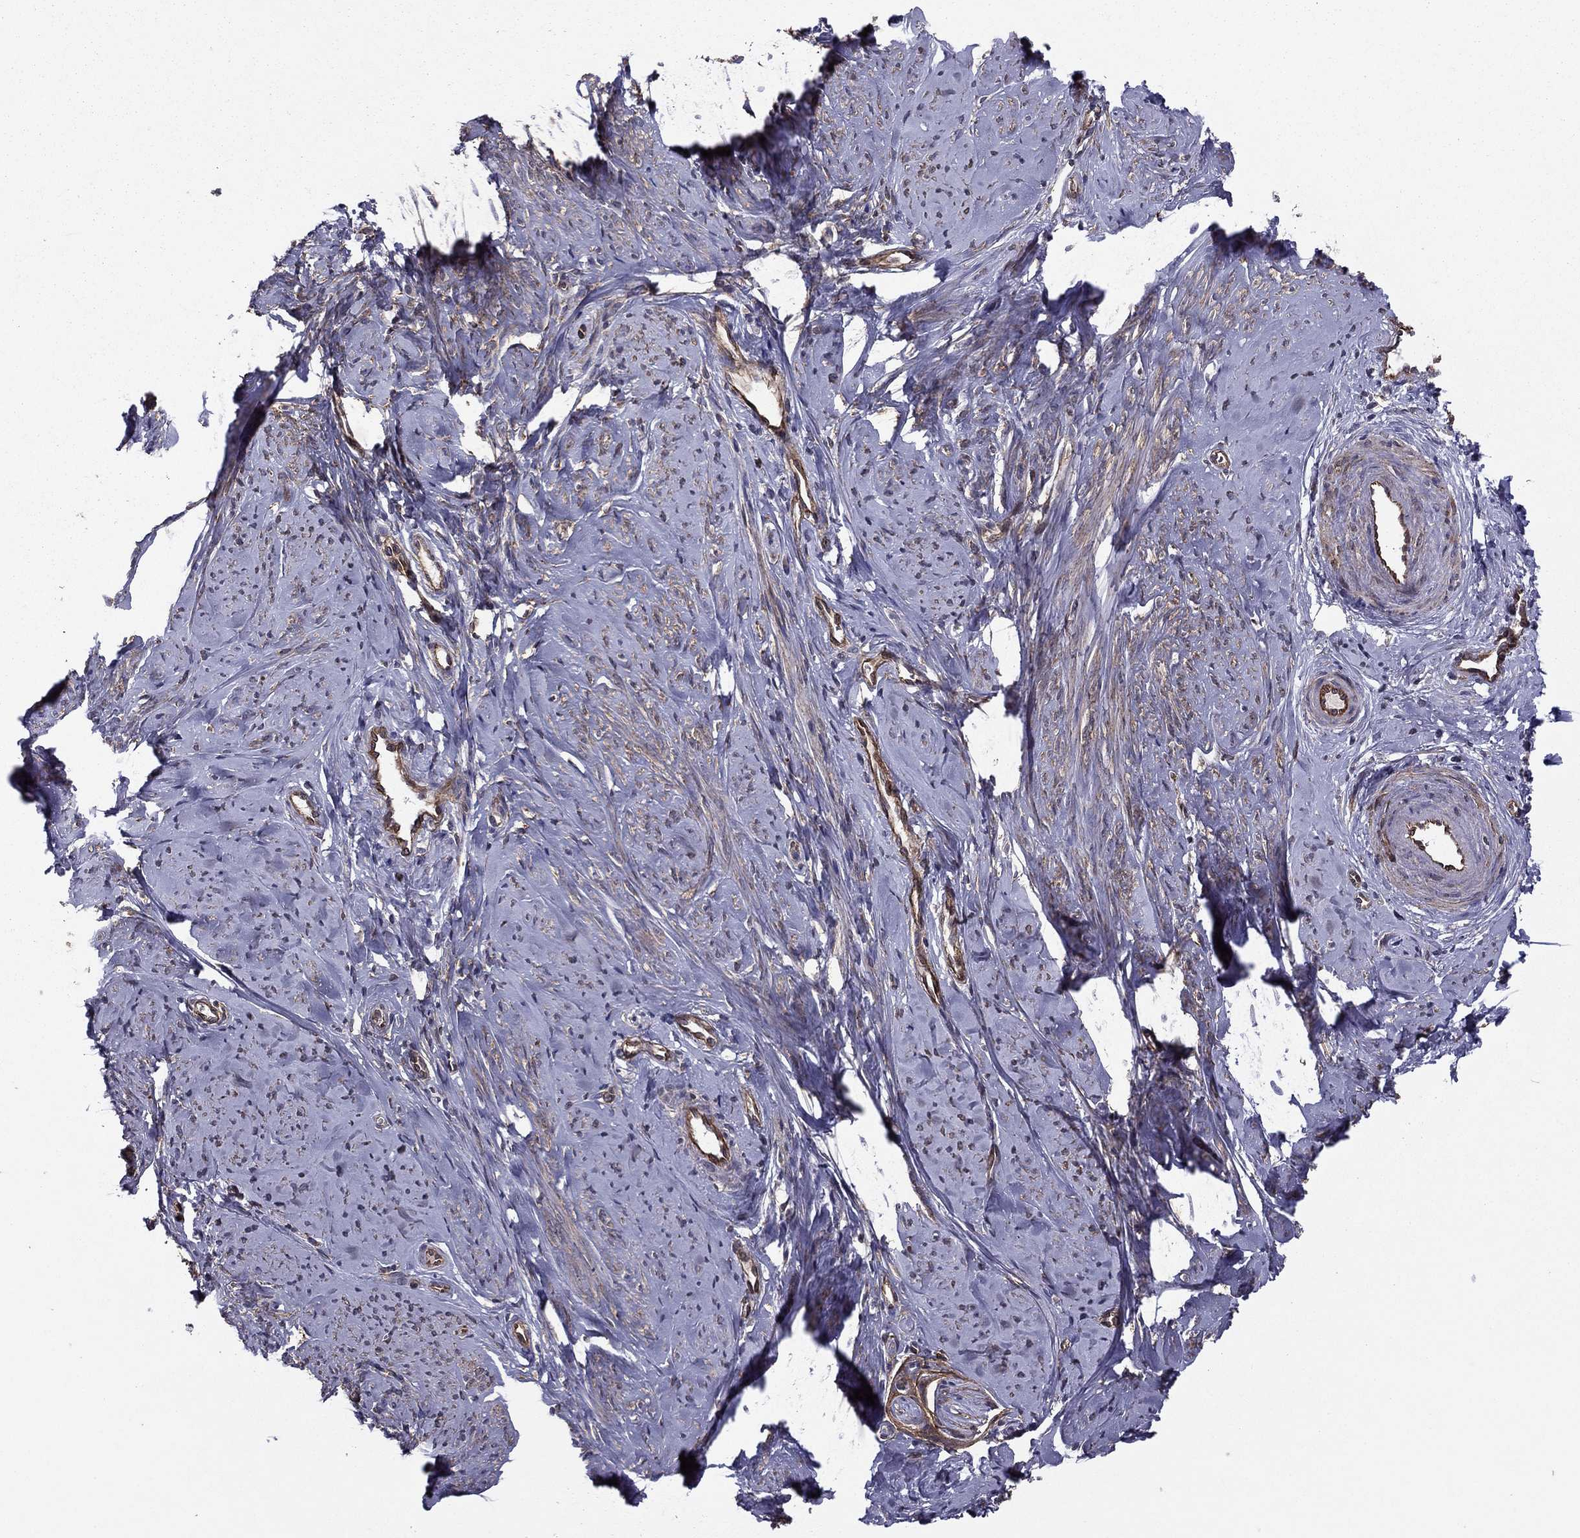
{"staining": {"intensity": "weak", "quantity": "25%-75%", "location": "cytoplasmic/membranous"}, "tissue": "smooth muscle", "cell_type": "Smooth muscle cells", "image_type": "normal", "snomed": [{"axis": "morphology", "description": "Normal tissue, NOS"}, {"axis": "topography", "description": "Smooth muscle"}], "caption": "Smooth muscle cells exhibit weak cytoplasmic/membranous expression in about 25%-75% of cells in normal smooth muscle.", "gene": "SHMT1", "patient": {"sex": "female", "age": 48}}